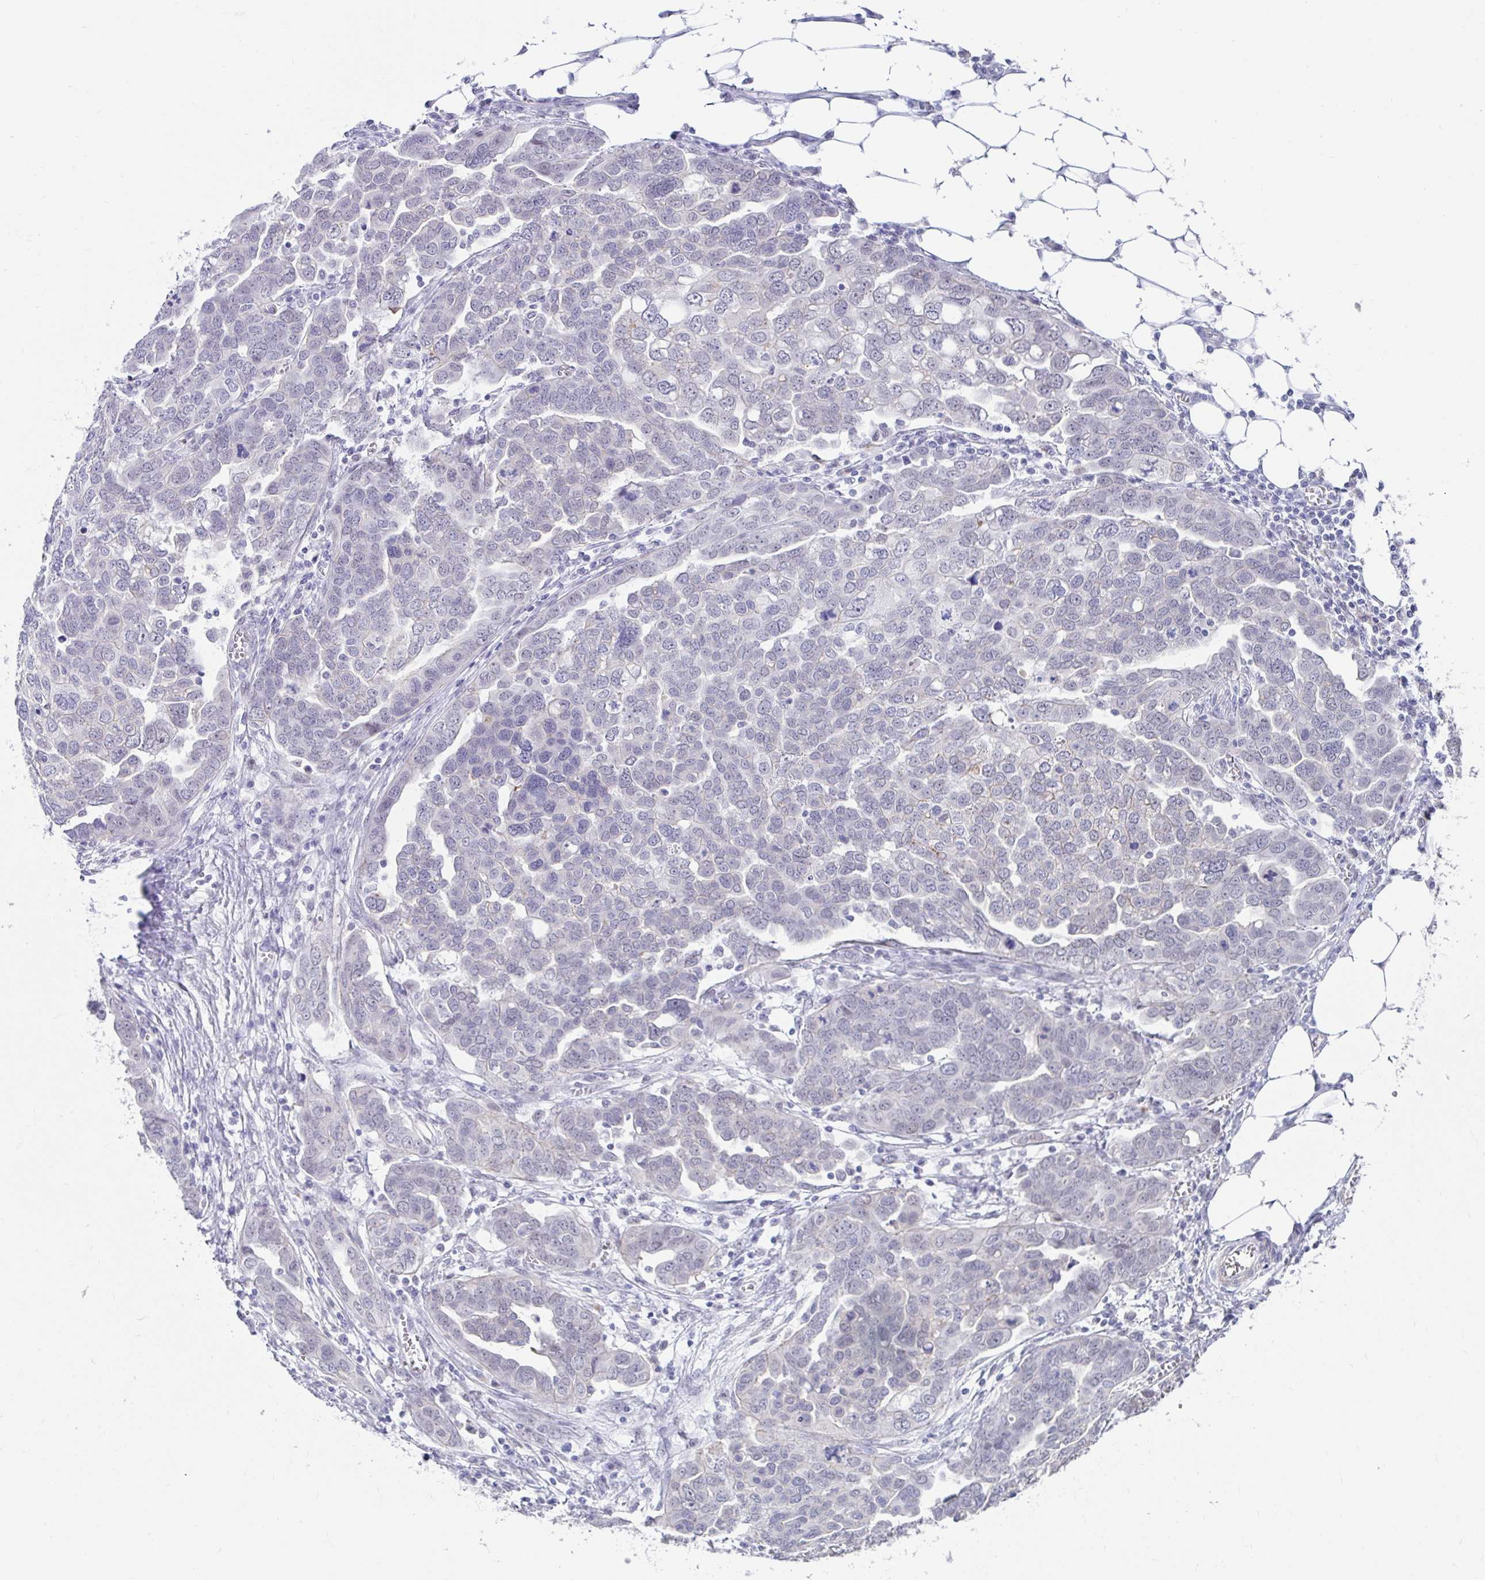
{"staining": {"intensity": "negative", "quantity": "none", "location": "none"}, "tissue": "ovarian cancer", "cell_type": "Tumor cells", "image_type": "cancer", "snomed": [{"axis": "morphology", "description": "Cystadenocarcinoma, serous, NOS"}, {"axis": "topography", "description": "Ovary"}], "caption": "Immunohistochemical staining of human ovarian cancer displays no significant staining in tumor cells.", "gene": "DCAF17", "patient": {"sex": "female", "age": 59}}